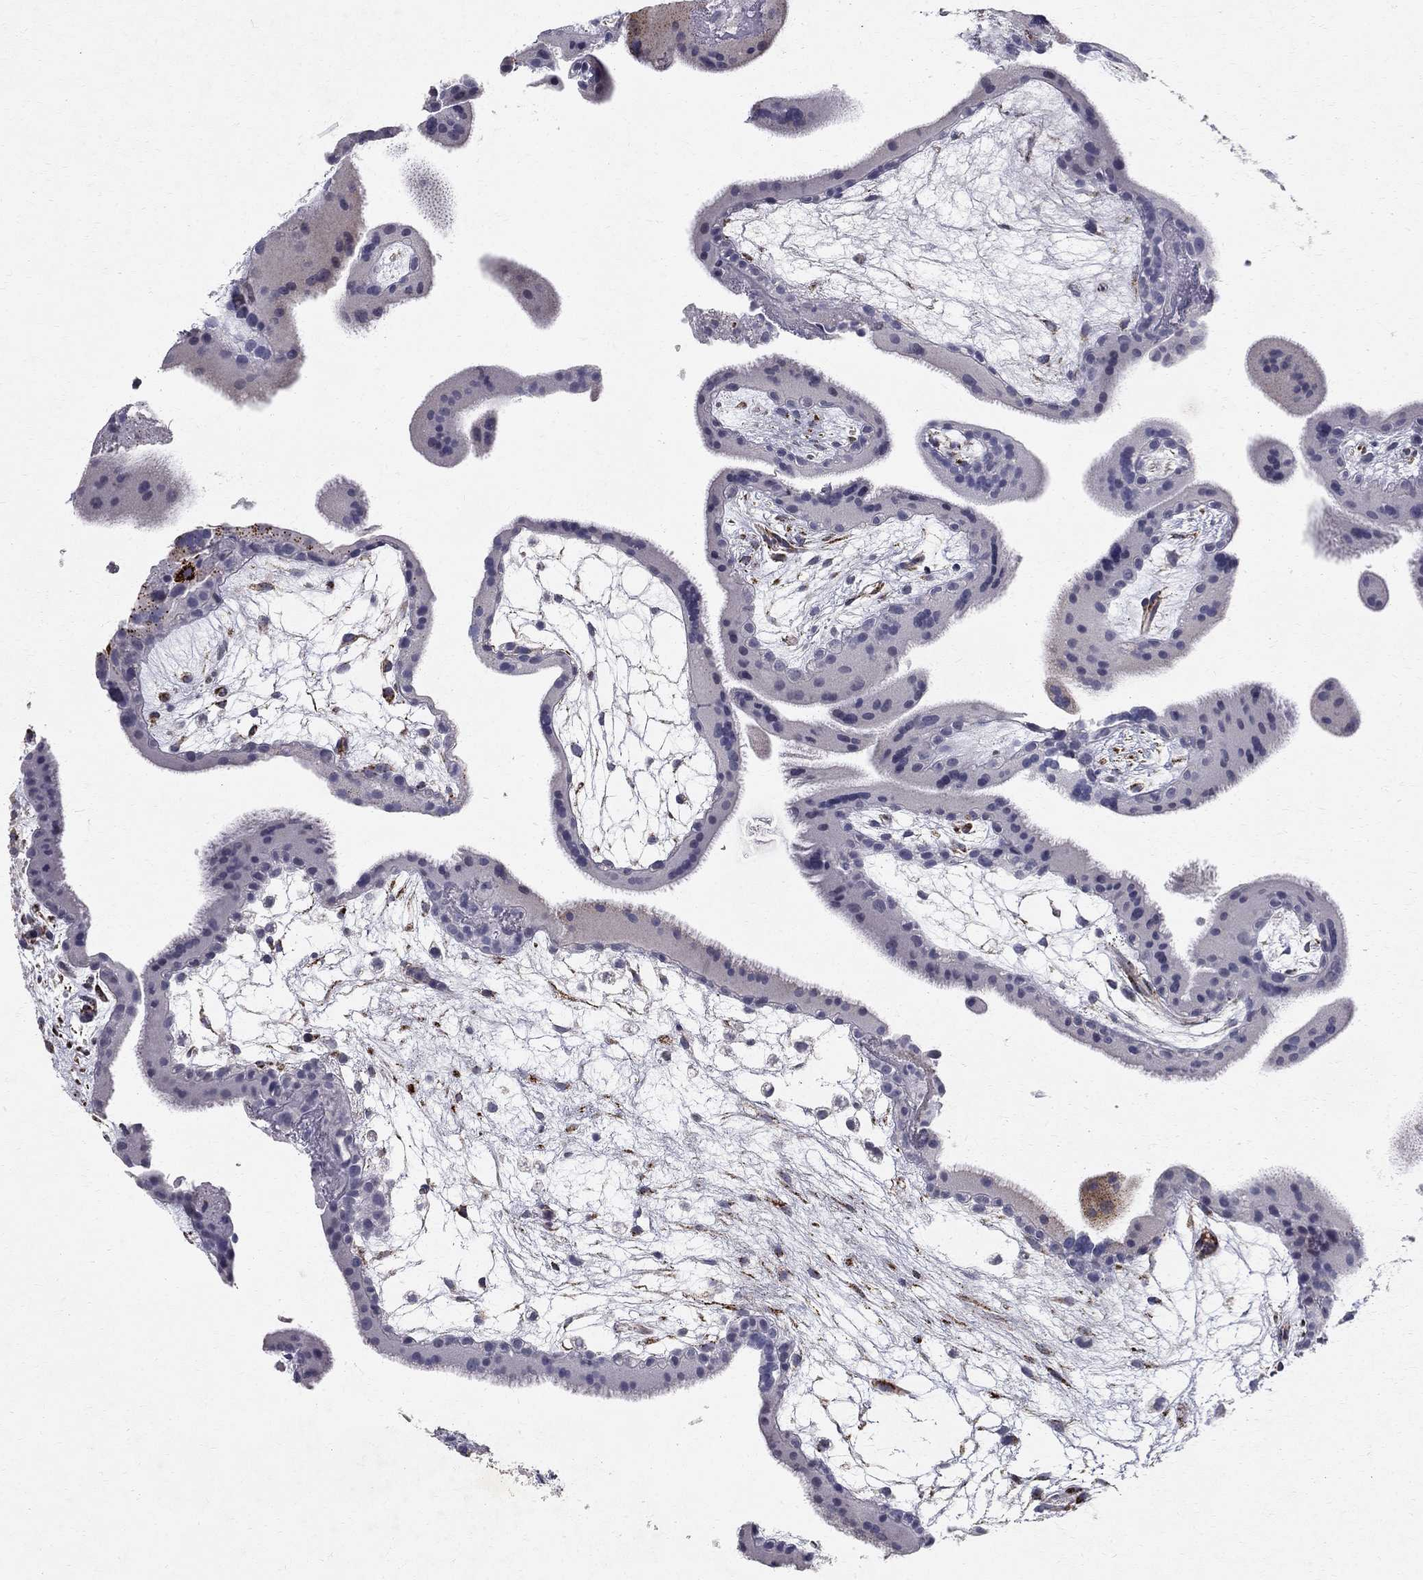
{"staining": {"intensity": "negative", "quantity": "none", "location": "none"}, "tissue": "placenta", "cell_type": "Decidual cells", "image_type": "normal", "snomed": [{"axis": "morphology", "description": "Normal tissue, NOS"}, {"axis": "topography", "description": "Placenta"}], "caption": "This is an IHC photomicrograph of unremarkable placenta. There is no staining in decidual cells.", "gene": "CLIC6", "patient": {"sex": "female", "age": 19}}